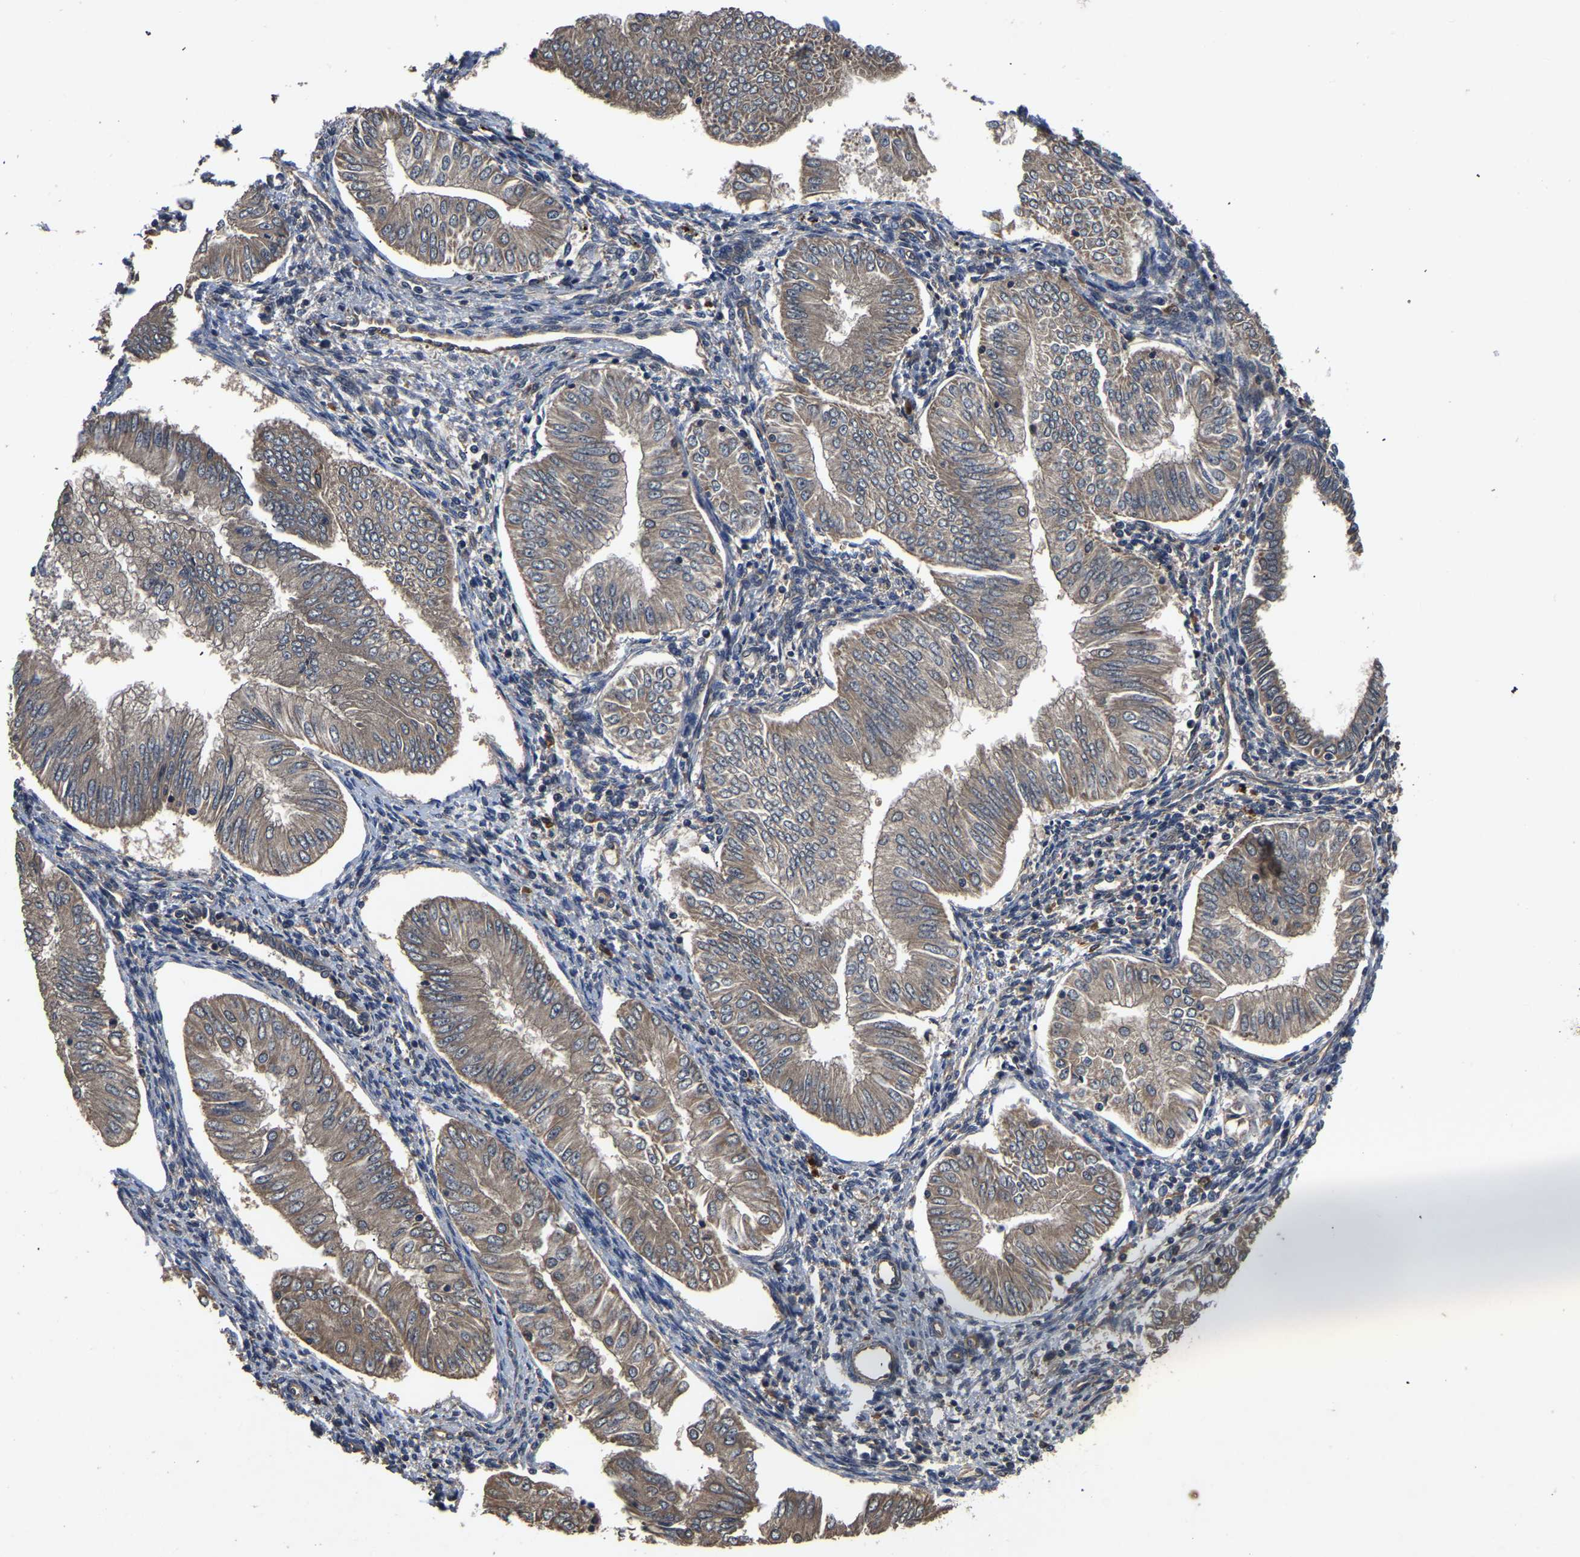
{"staining": {"intensity": "moderate", "quantity": ">75%", "location": "cytoplasmic/membranous"}, "tissue": "endometrial cancer", "cell_type": "Tumor cells", "image_type": "cancer", "snomed": [{"axis": "morphology", "description": "Adenocarcinoma, NOS"}, {"axis": "topography", "description": "Endometrium"}], "caption": "Immunohistochemical staining of human endometrial adenocarcinoma exhibits medium levels of moderate cytoplasmic/membranous protein positivity in approximately >75% of tumor cells.", "gene": "CRYZL1", "patient": {"sex": "female", "age": 53}}